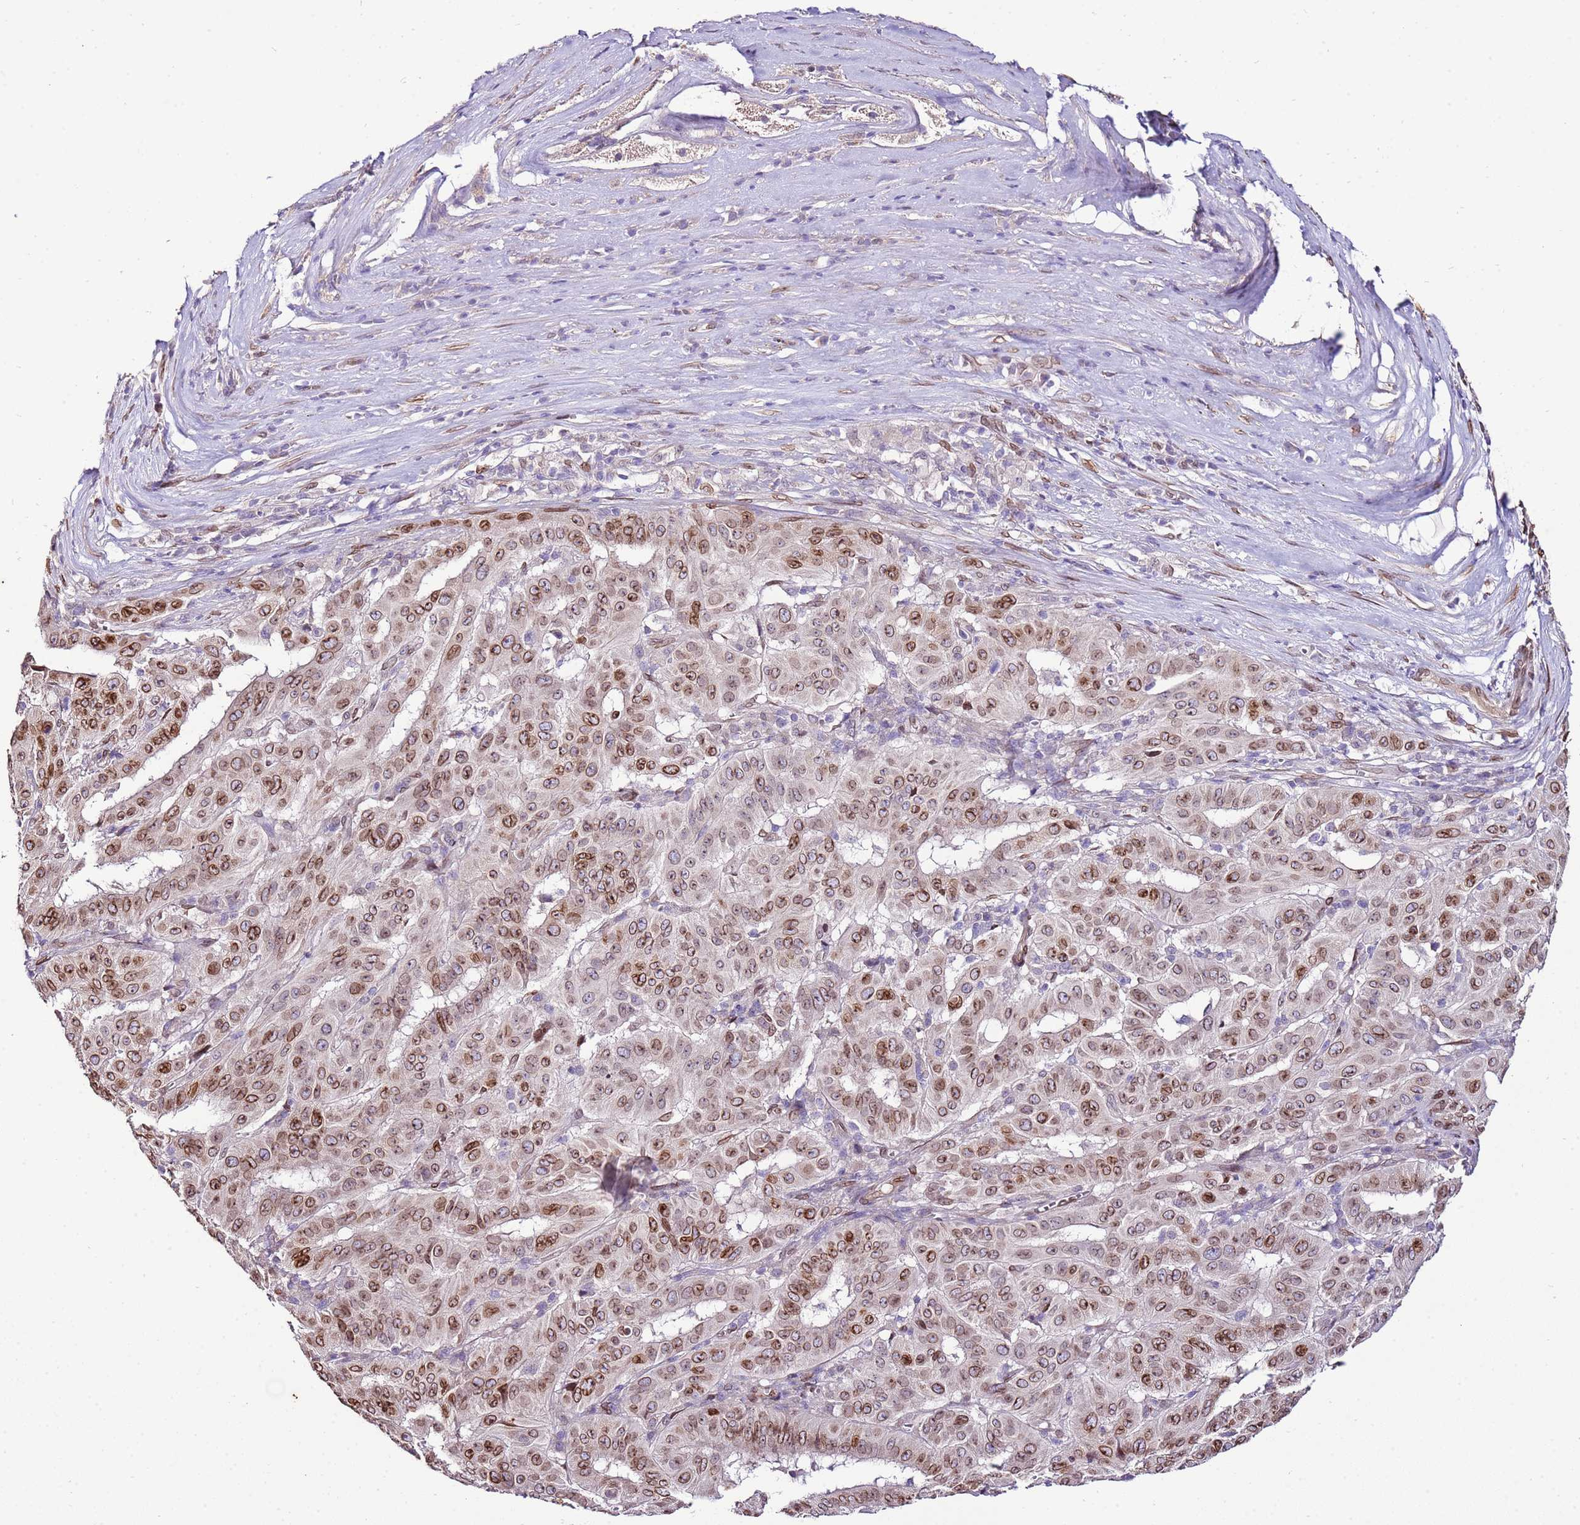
{"staining": {"intensity": "moderate", "quantity": ">75%", "location": "cytoplasmic/membranous,nuclear"}, "tissue": "pancreatic cancer", "cell_type": "Tumor cells", "image_type": "cancer", "snomed": [{"axis": "morphology", "description": "Adenocarcinoma, NOS"}, {"axis": "topography", "description": "Pancreas"}], "caption": "Brown immunohistochemical staining in human adenocarcinoma (pancreatic) exhibits moderate cytoplasmic/membranous and nuclear staining in approximately >75% of tumor cells. The protein is stained brown, and the nuclei are stained in blue (DAB (3,3'-diaminobenzidine) IHC with brightfield microscopy, high magnification).", "gene": "TMEM47", "patient": {"sex": "male", "age": 63}}